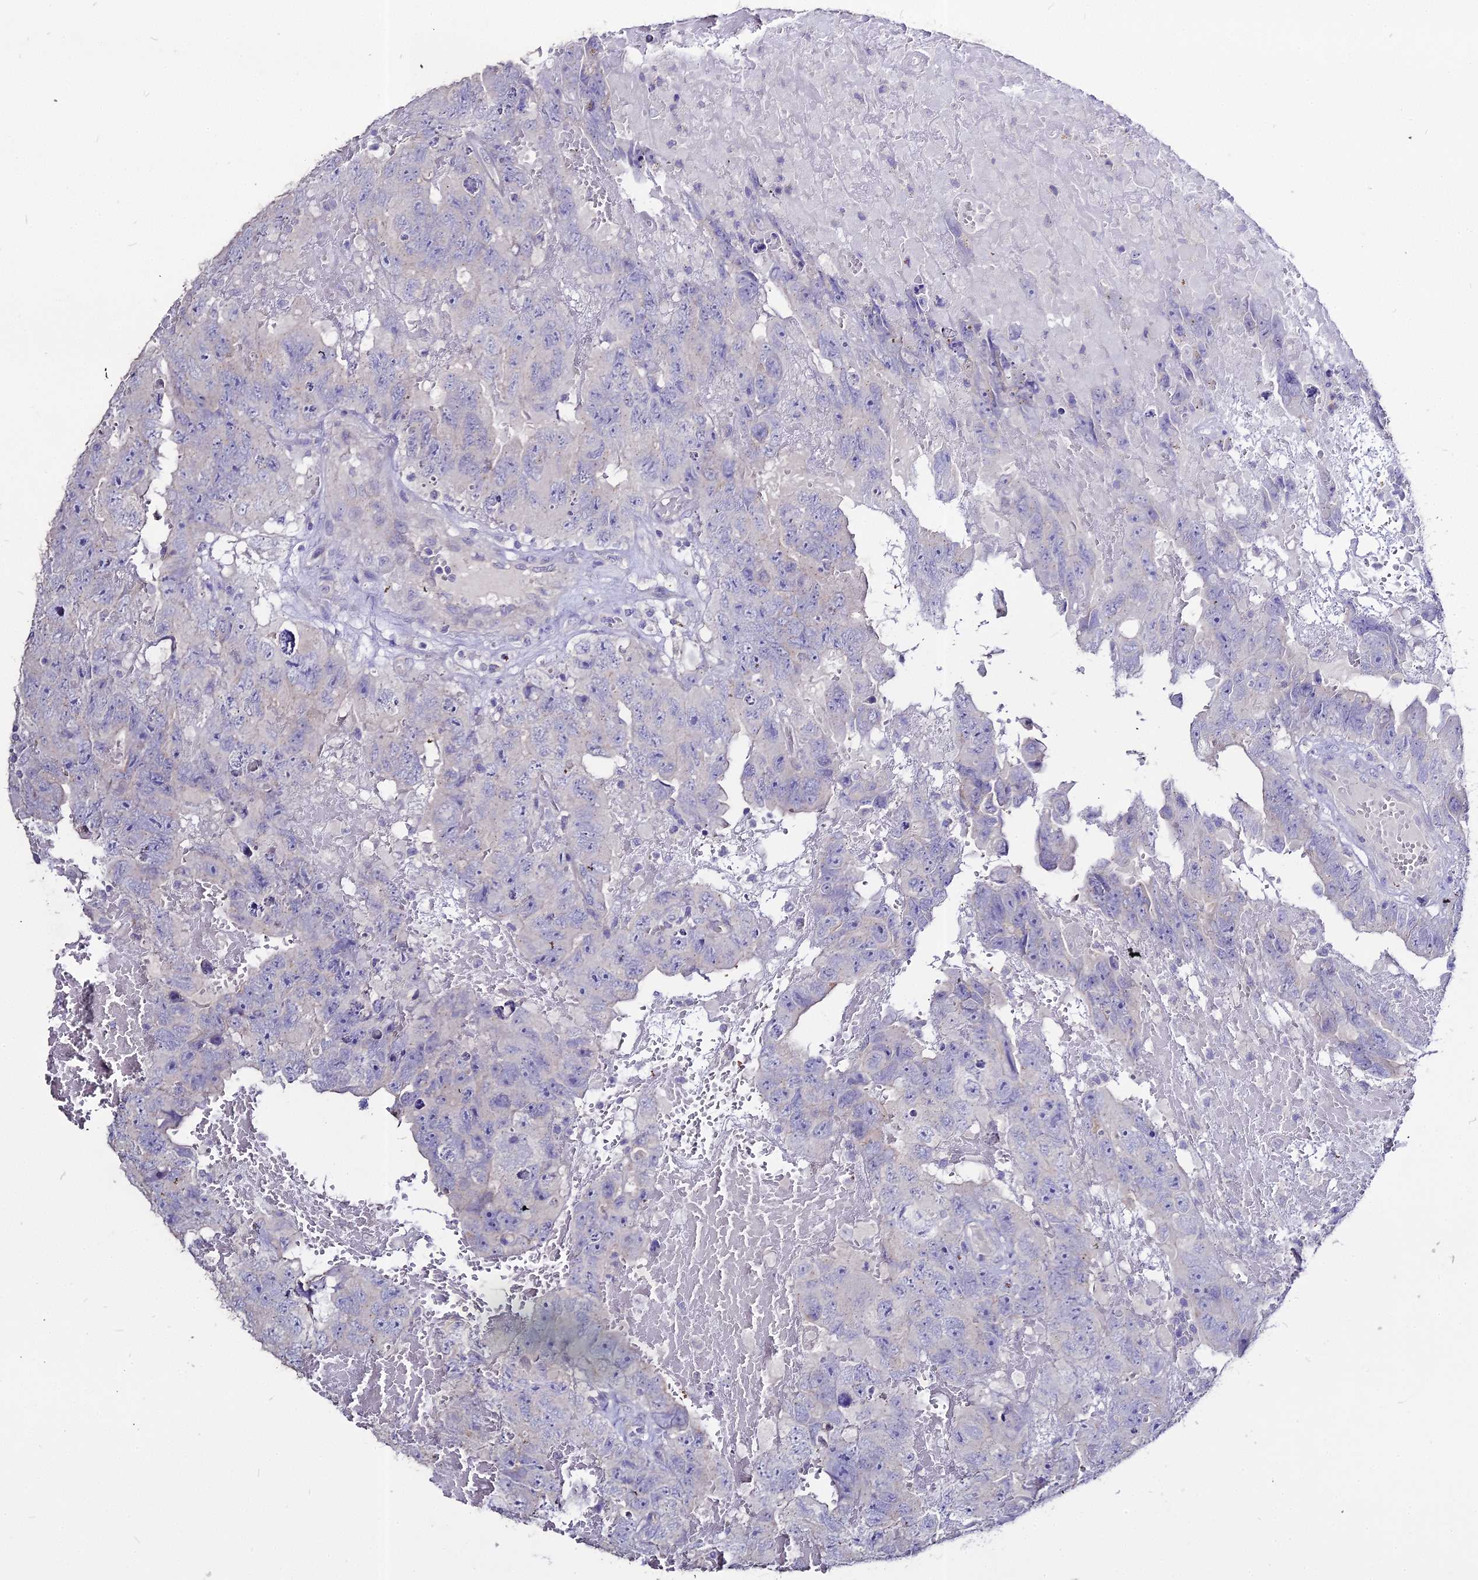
{"staining": {"intensity": "negative", "quantity": "none", "location": "none"}, "tissue": "testis cancer", "cell_type": "Tumor cells", "image_type": "cancer", "snomed": [{"axis": "morphology", "description": "Carcinoma, Embryonal, NOS"}, {"axis": "topography", "description": "Testis"}], "caption": "An immunohistochemistry photomicrograph of embryonal carcinoma (testis) is shown. There is no staining in tumor cells of embryonal carcinoma (testis). The staining is performed using DAB brown chromogen with nuclei counter-stained in using hematoxylin.", "gene": "GLYAT", "patient": {"sex": "male", "age": 45}}